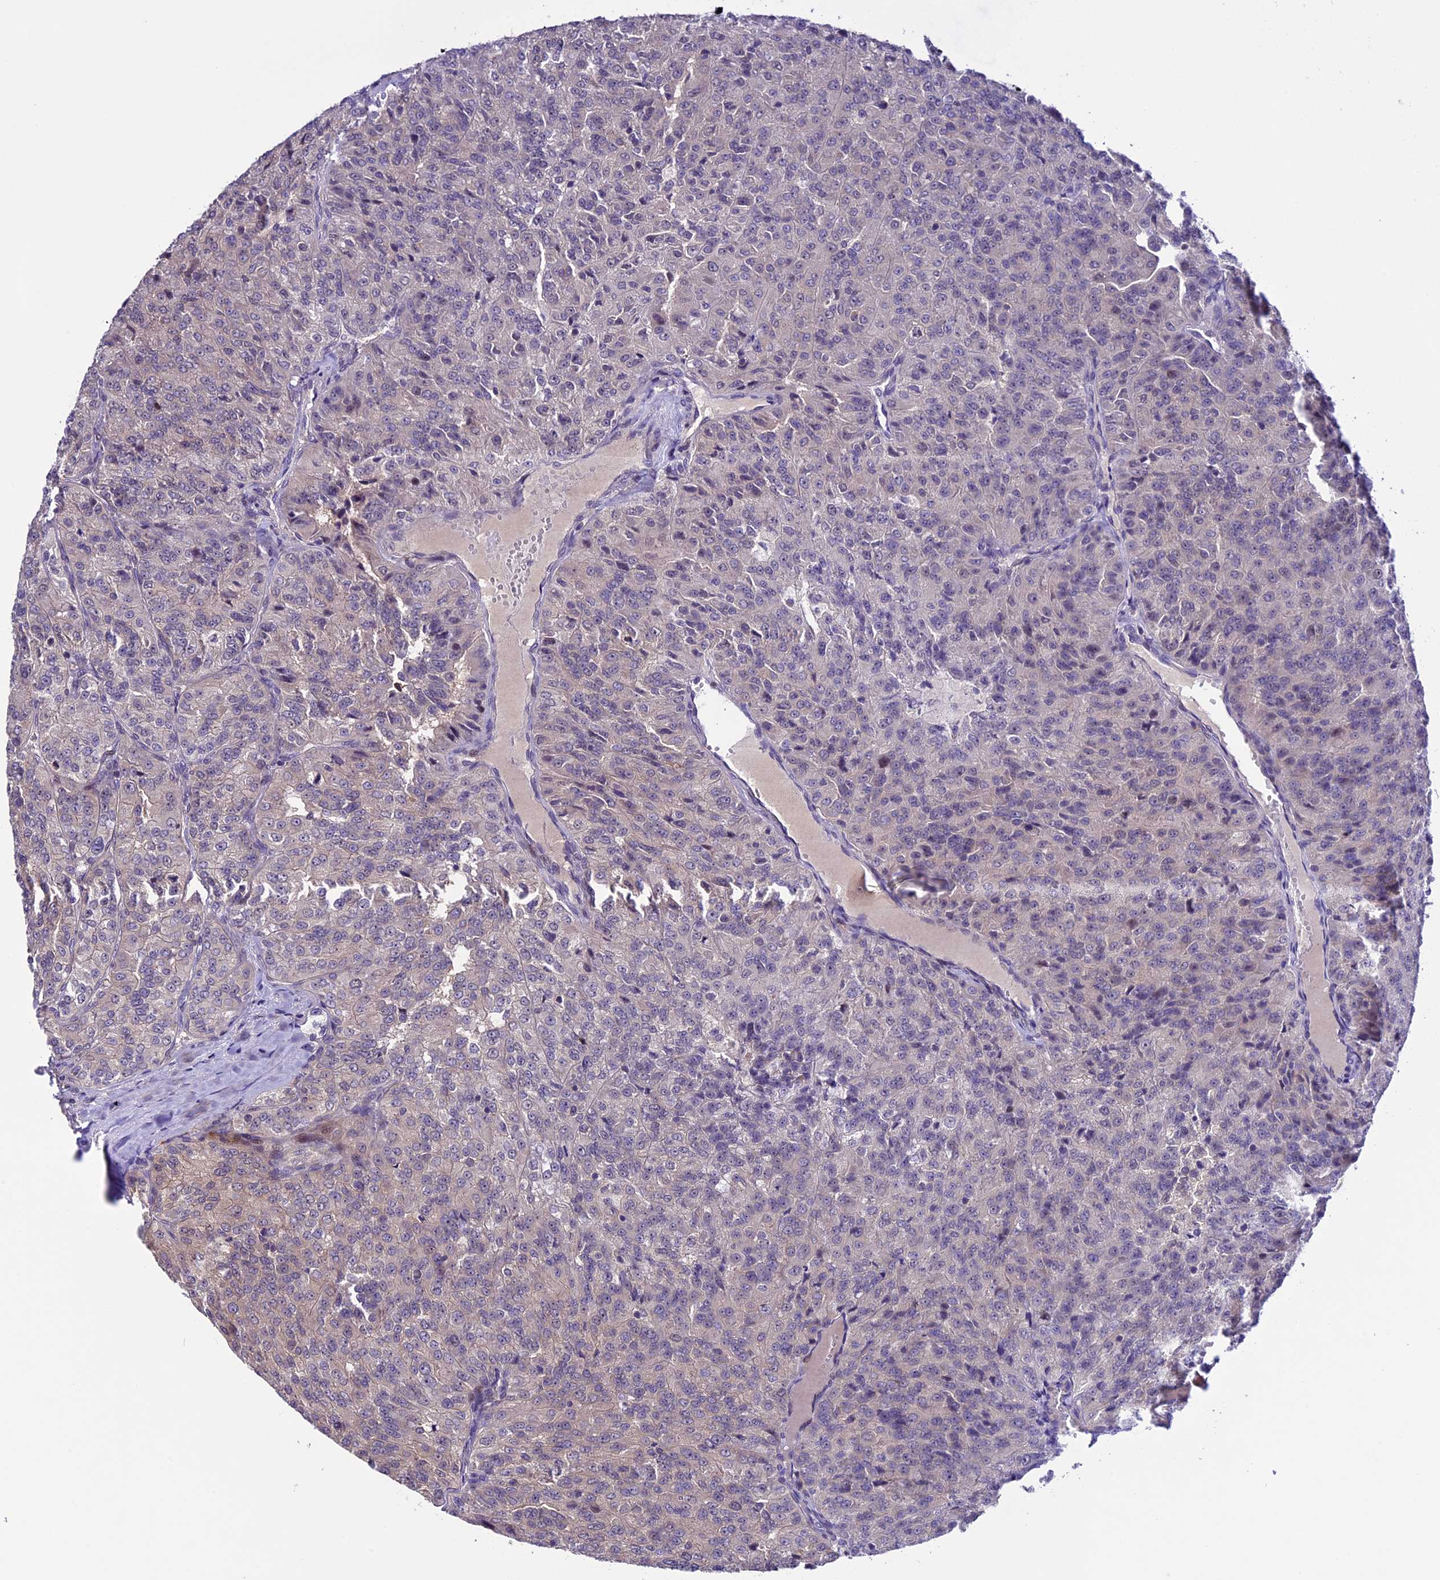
{"staining": {"intensity": "negative", "quantity": "none", "location": "none"}, "tissue": "renal cancer", "cell_type": "Tumor cells", "image_type": "cancer", "snomed": [{"axis": "morphology", "description": "Adenocarcinoma, NOS"}, {"axis": "topography", "description": "Kidney"}], "caption": "Histopathology image shows no protein positivity in tumor cells of renal cancer tissue.", "gene": "XKR7", "patient": {"sex": "female", "age": 63}}